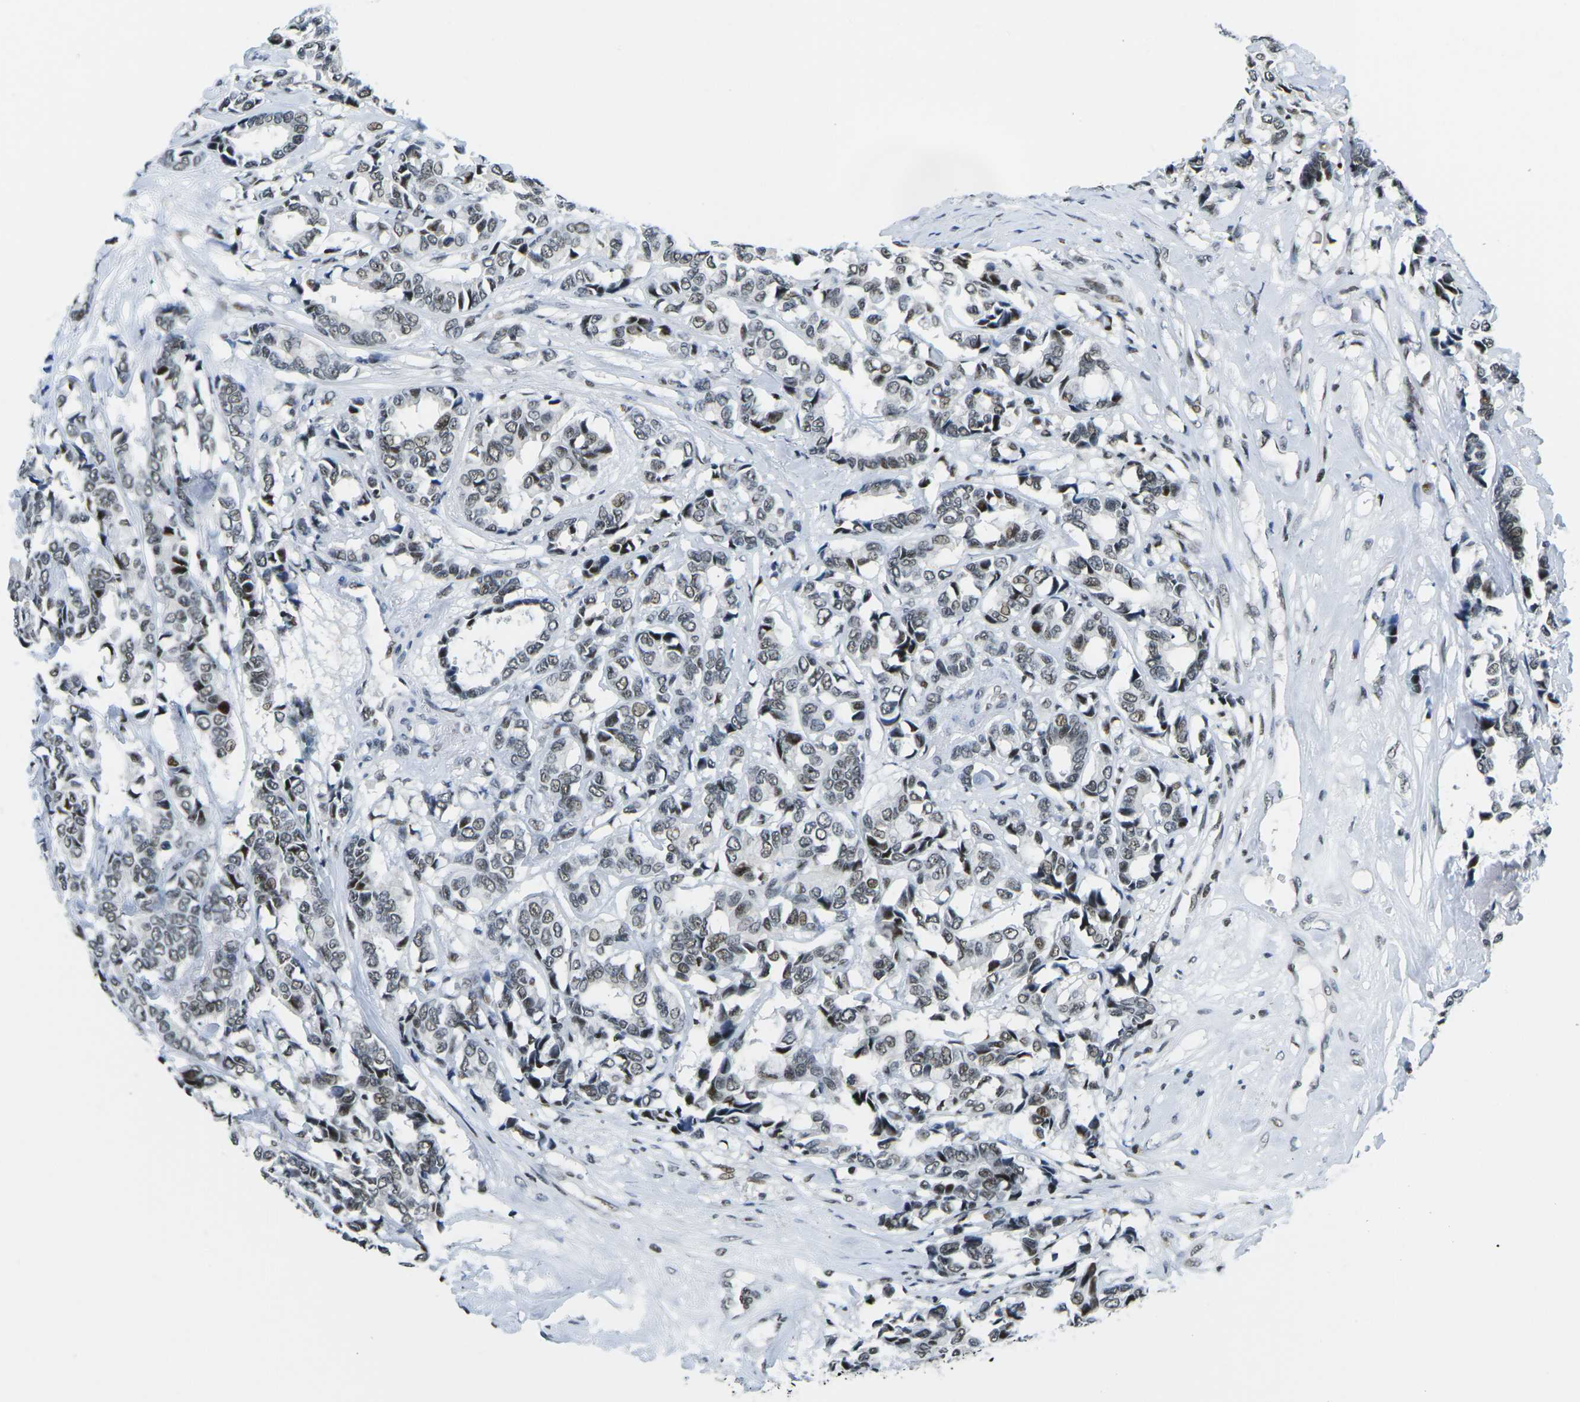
{"staining": {"intensity": "moderate", "quantity": ">75%", "location": "nuclear"}, "tissue": "breast cancer", "cell_type": "Tumor cells", "image_type": "cancer", "snomed": [{"axis": "morphology", "description": "Duct carcinoma"}, {"axis": "topography", "description": "Breast"}], "caption": "Tumor cells reveal medium levels of moderate nuclear expression in about >75% of cells in breast cancer. (DAB (3,3'-diaminobenzidine) IHC, brown staining for protein, blue staining for nuclei).", "gene": "PRPF8", "patient": {"sex": "female", "age": 87}}